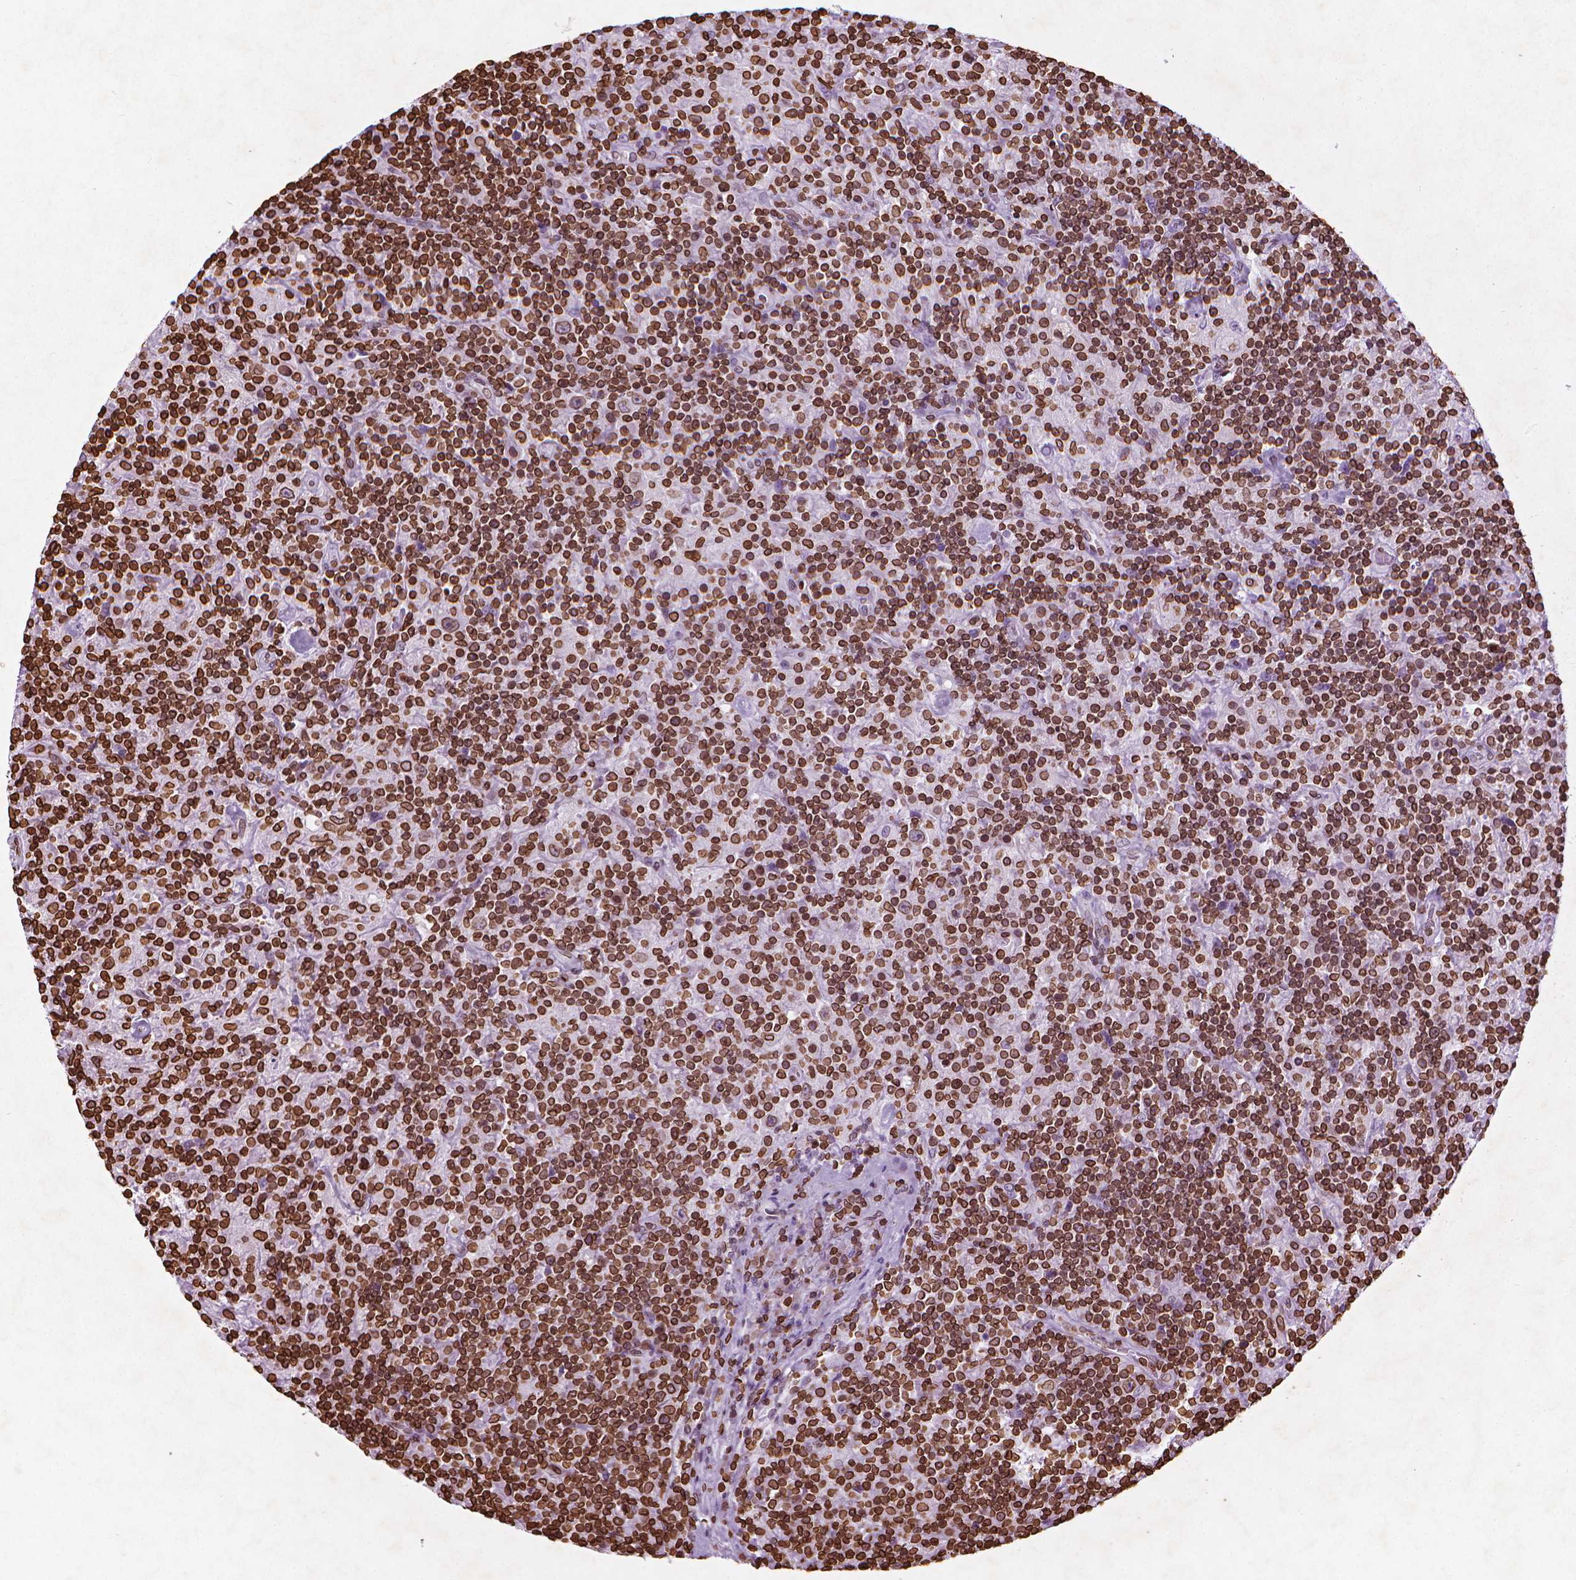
{"staining": {"intensity": "moderate", "quantity": ">75%", "location": "nuclear"}, "tissue": "lymphoma", "cell_type": "Tumor cells", "image_type": "cancer", "snomed": [{"axis": "morphology", "description": "Hodgkin's disease, NOS"}, {"axis": "topography", "description": "Lymph node"}], "caption": "Human Hodgkin's disease stained with a brown dye demonstrates moderate nuclear positive staining in about >75% of tumor cells.", "gene": "LMNB1", "patient": {"sex": "male", "age": 70}}